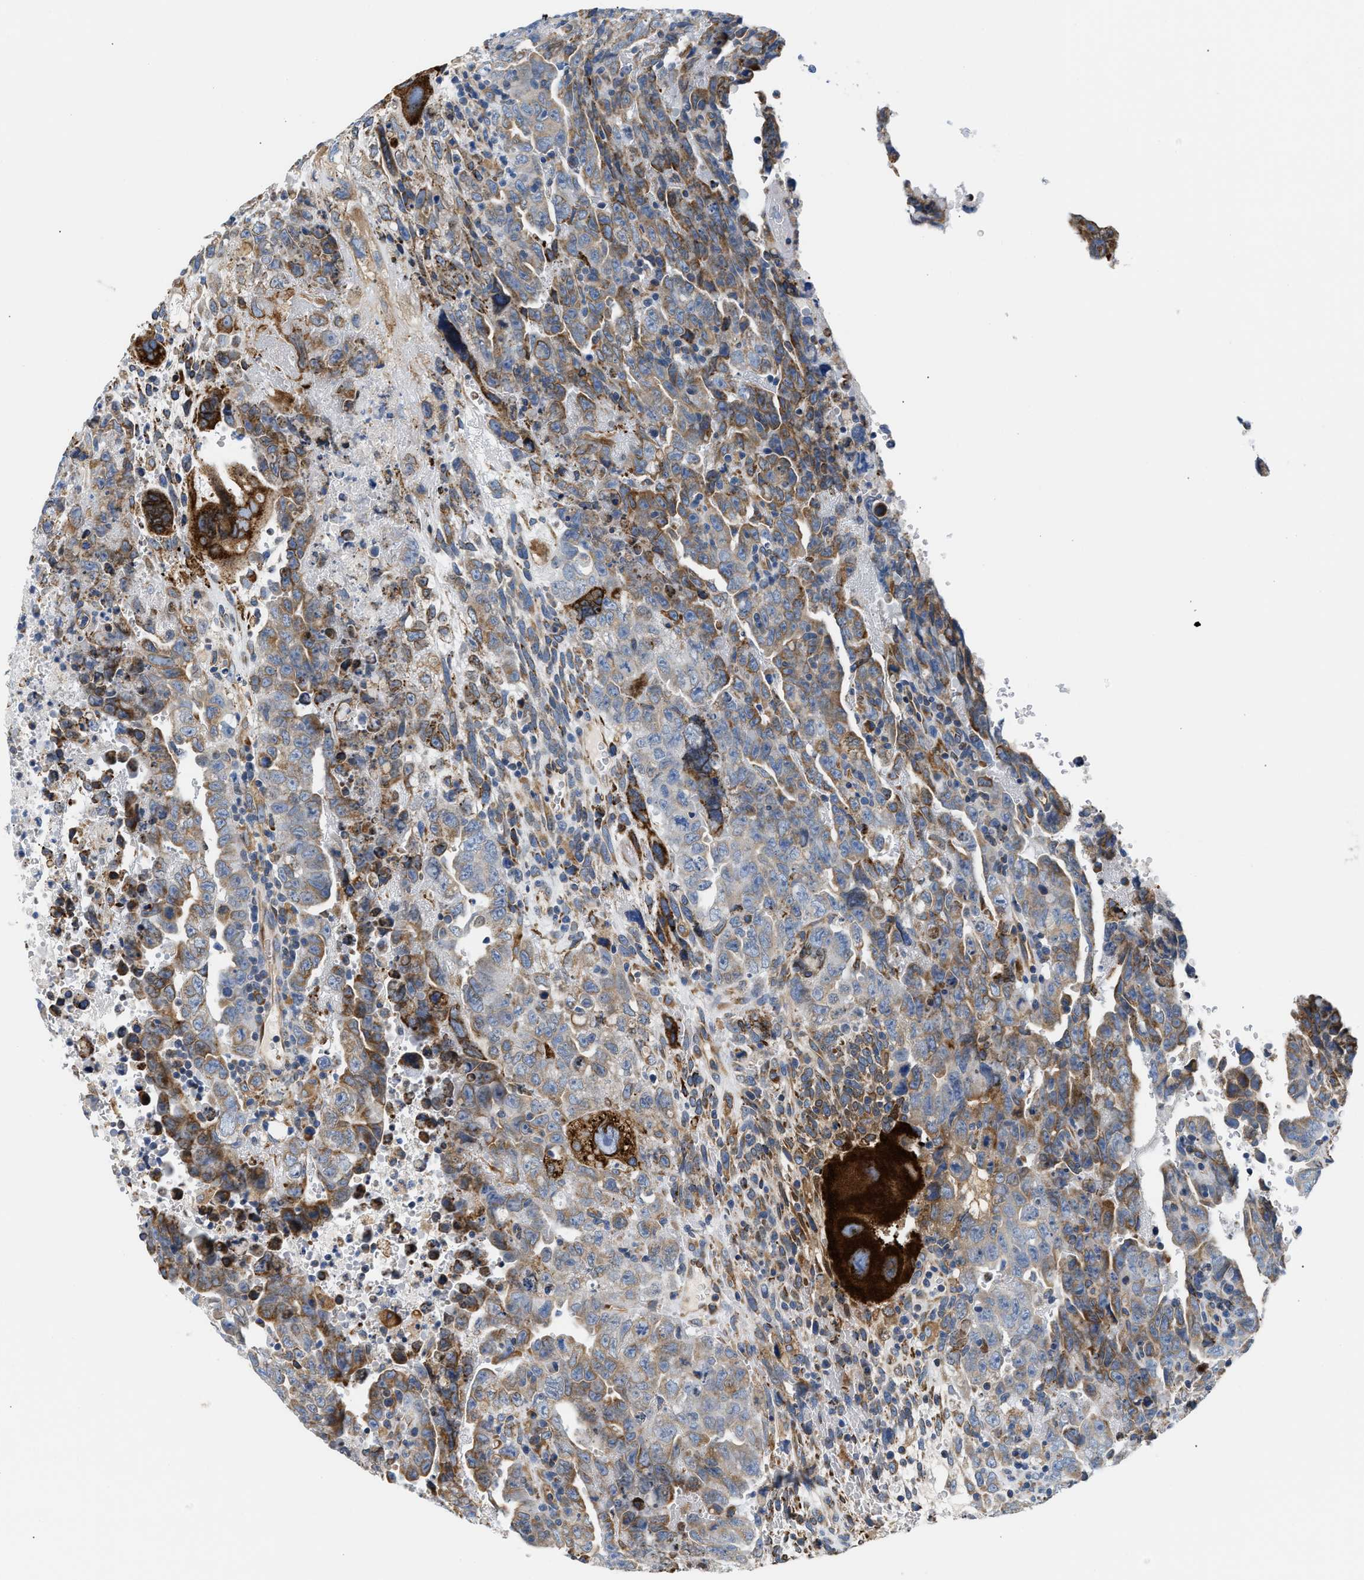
{"staining": {"intensity": "moderate", "quantity": "25%-75%", "location": "cytoplasmic/membranous"}, "tissue": "testis cancer", "cell_type": "Tumor cells", "image_type": "cancer", "snomed": [{"axis": "morphology", "description": "Carcinoma, Embryonal, NOS"}, {"axis": "topography", "description": "Testis"}], "caption": "Moderate cytoplasmic/membranous positivity for a protein is present in about 25%-75% of tumor cells of testis cancer using immunohistochemistry (IHC).", "gene": "HDHD3", "patient": {"sex": "male", "age": 28}}